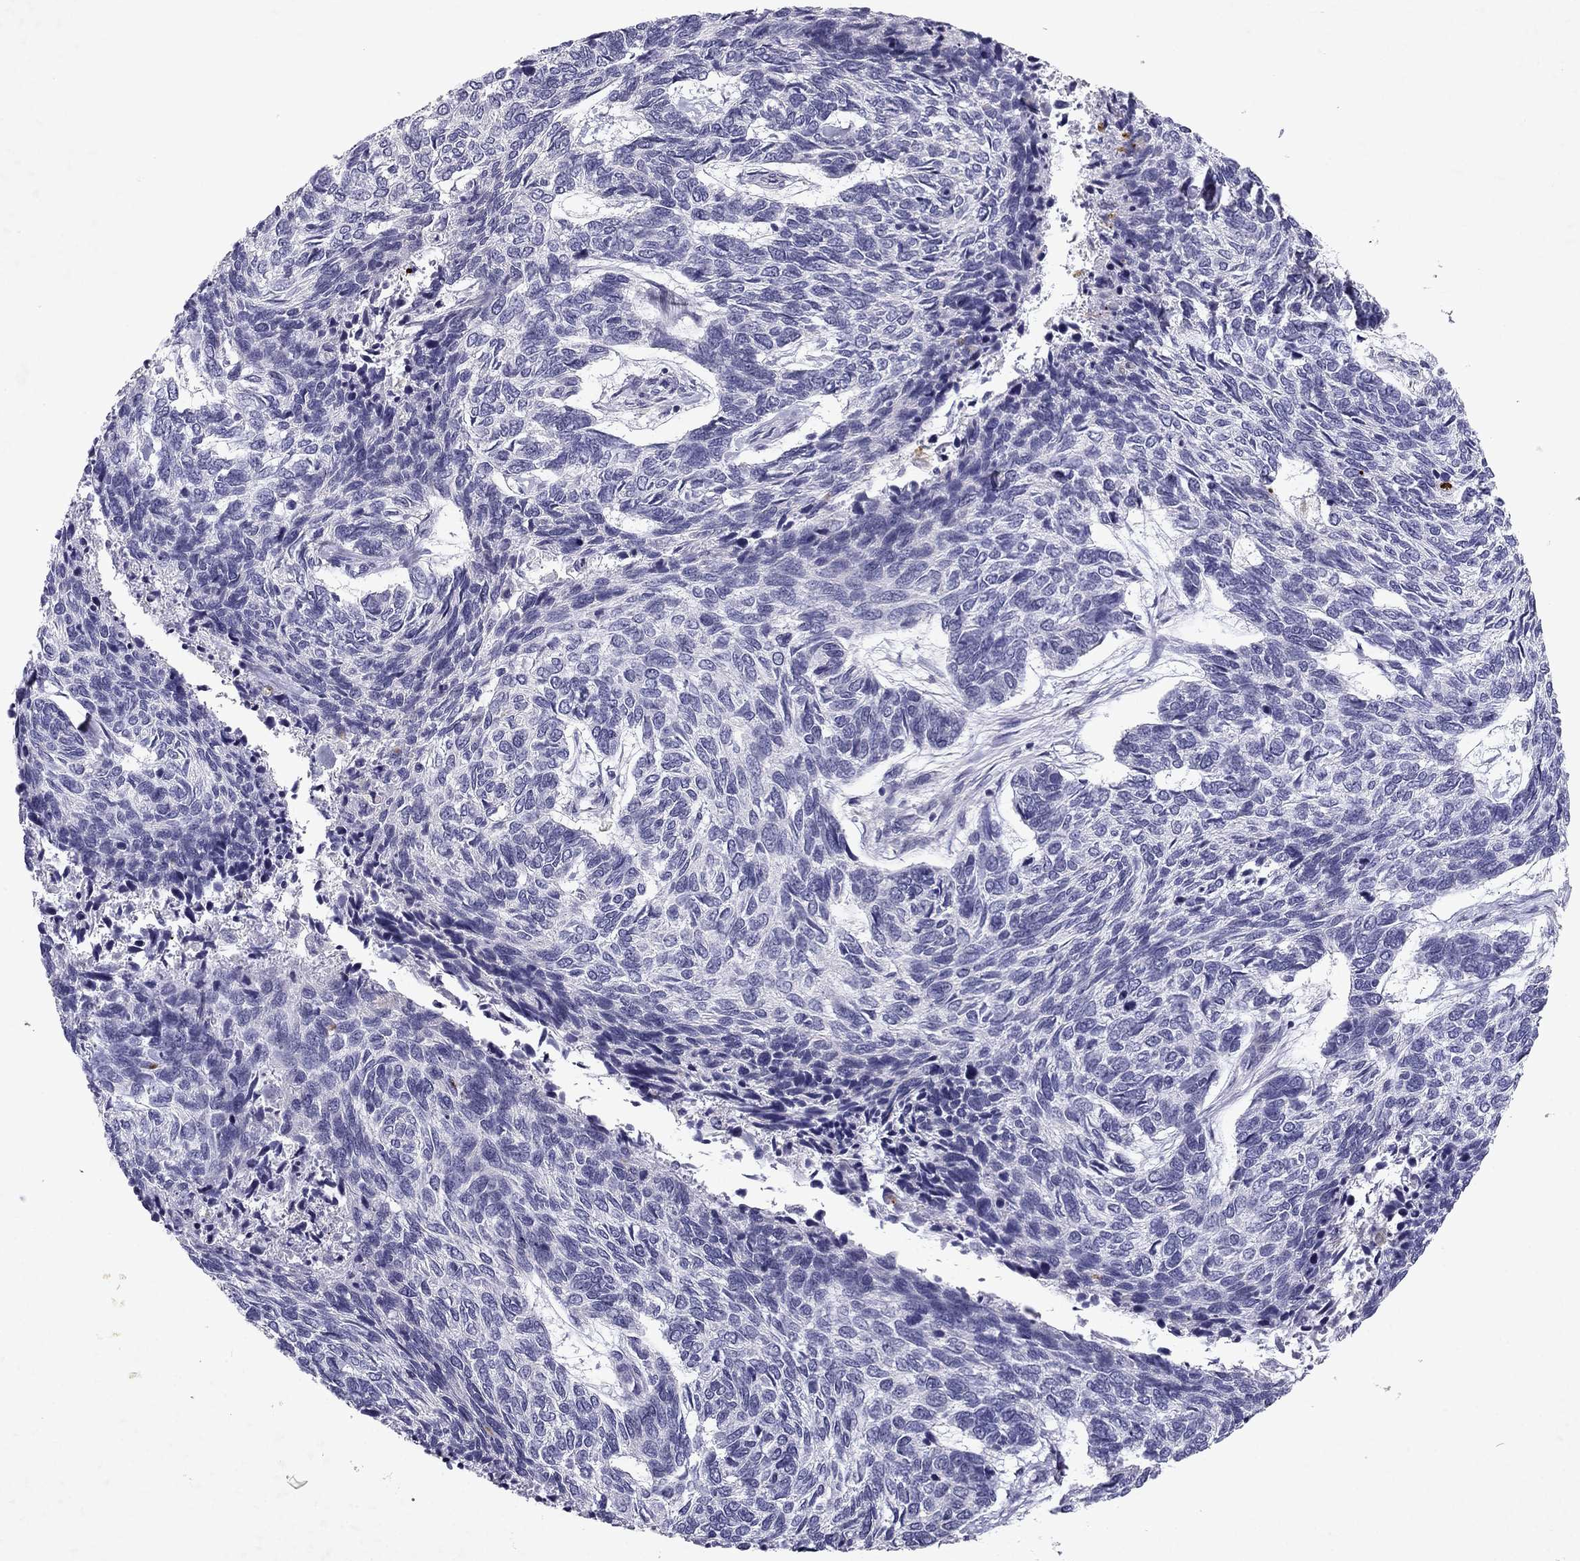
{"staining": {"intensity": "negative", "quantity": "none", "location": "none"}, "tissue": "skin cancer", "cell_type": "Tumor cells", "image_type": "cancer", "snomed": [{"axis": "morphology", "description": "Basal cell carcinoma"}, {"axis": "topography", "description": "Skin"}], "caption": "Immunohistochemistry (IHC) histopathology image of skin cancer (basal cell carcinoma) stained for a protein (brown), which exhibits no staining in tumor cells.", "gene": "SLC6A4", "patient": {"sex": "female", "age": 65}}